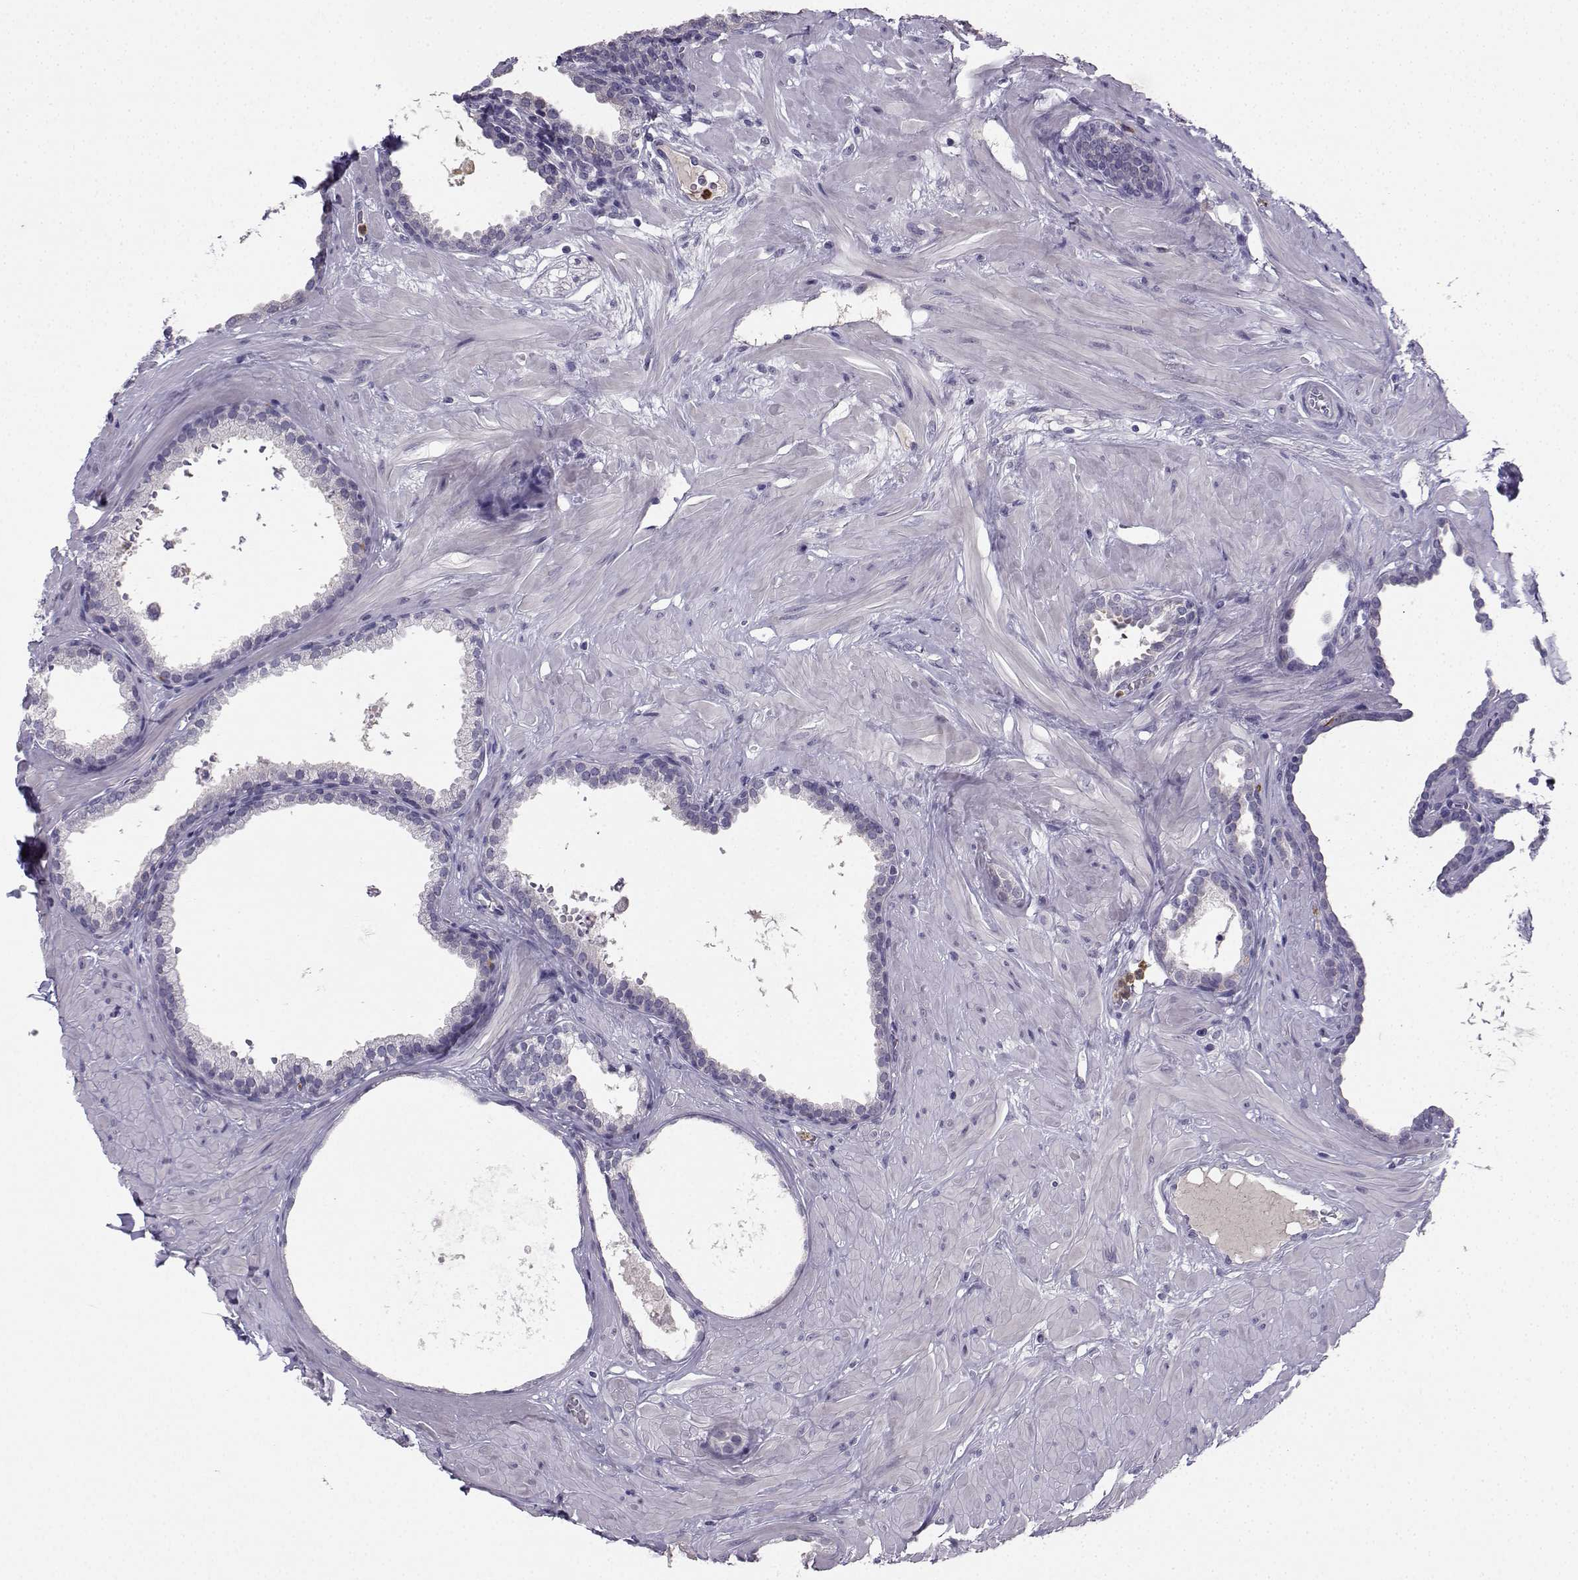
{"staining": {"intensity": "negative", "quantity": "none", "location": "none"}, "tissue": "prostate", "cell_type": "Glandular cells", "image_type": "normal", "snomed": [{"axis": "morphology", "description": "Normal tissue, NOS"}, {"axis": "topography", "description": "Prostate"}], "caption": "This is an IHC image of benign human prostate. There is no staining in glandular cells.", "gene": "CALY", "patient": {"sex": "male", "age": 48}}